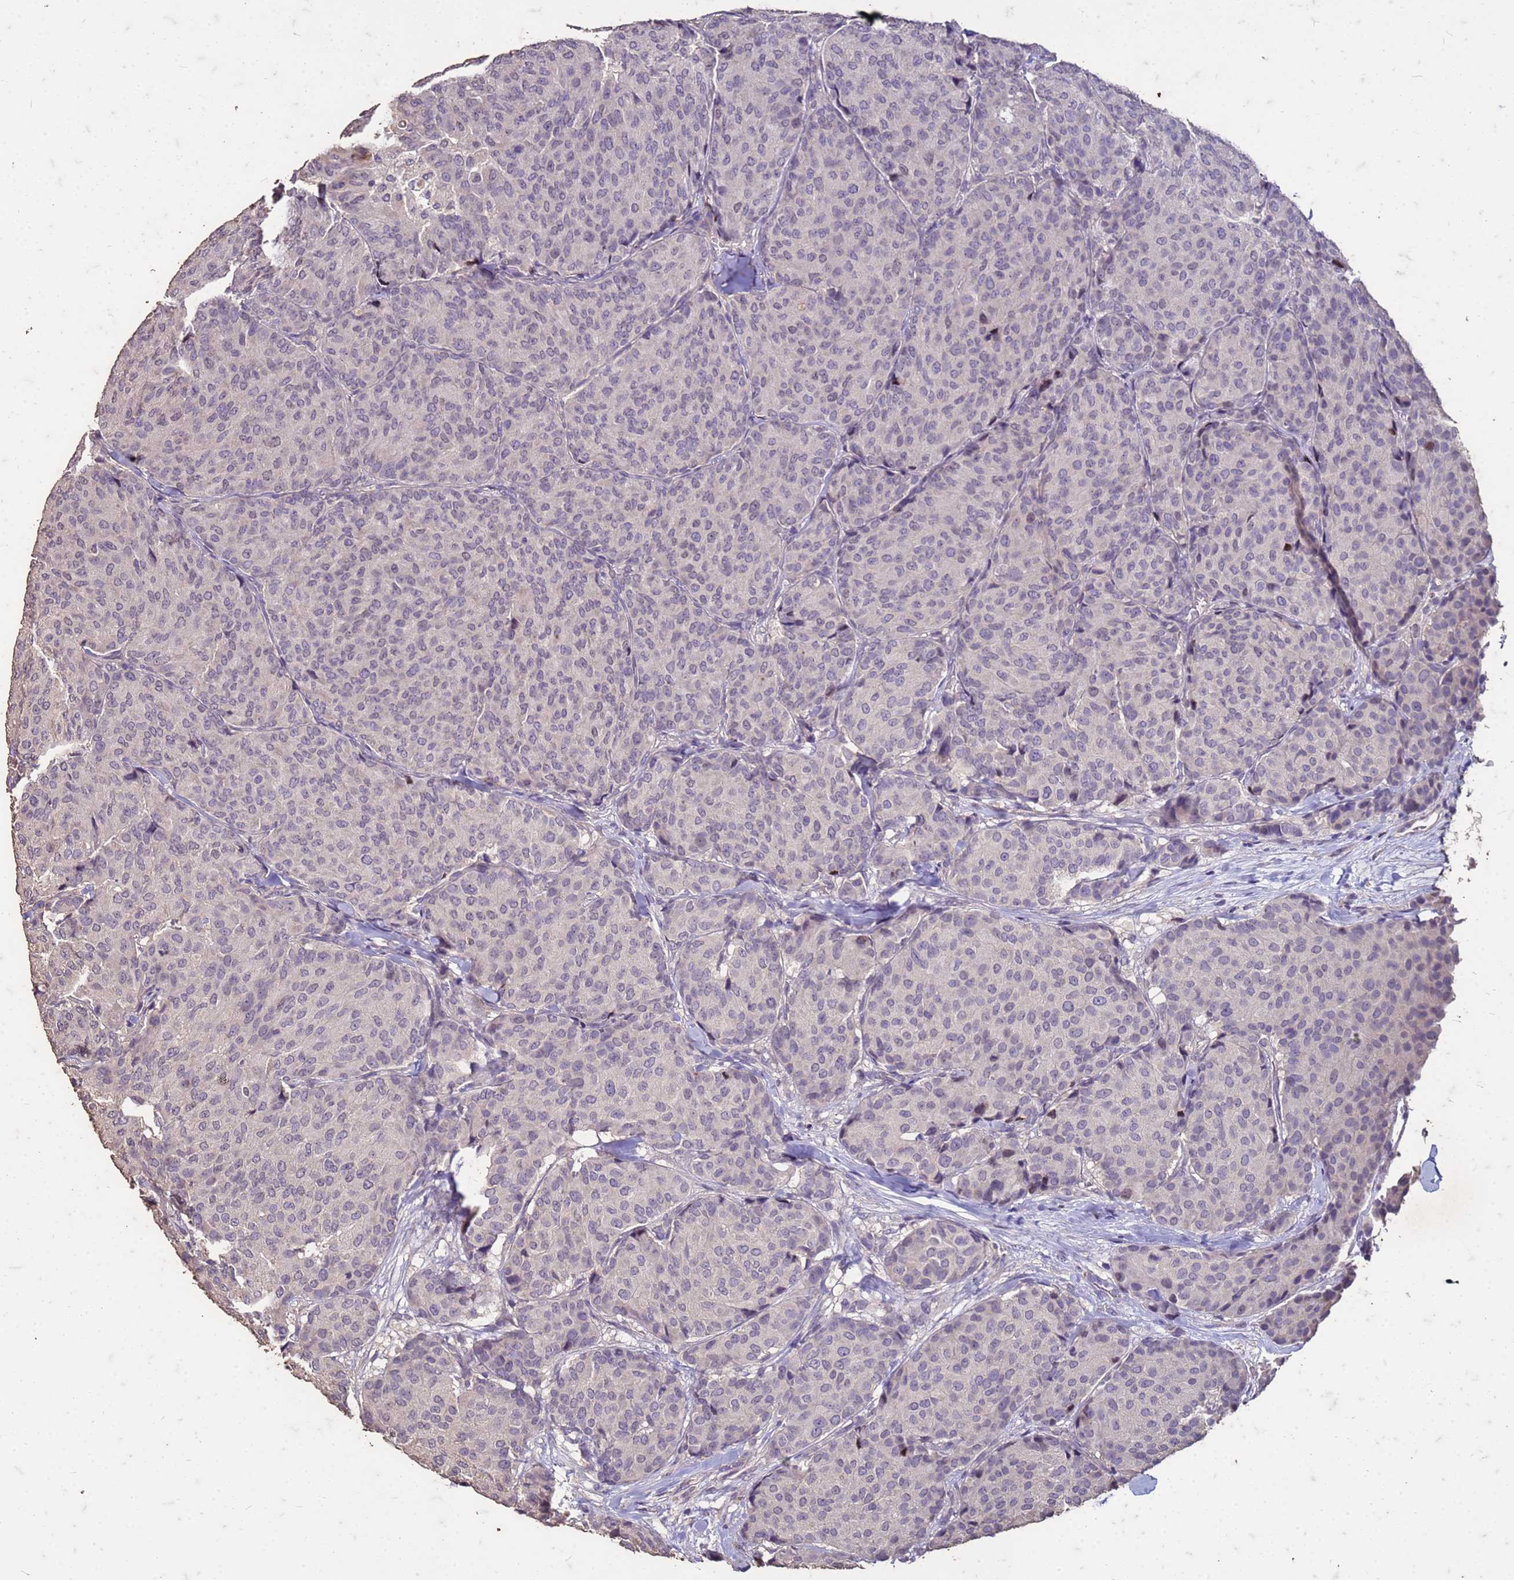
{"staining": {"intensity": "negative", "quantity": "none", "location": "none"}, "tissue": "breast cancer", "cell_type": "Tumor cells", "image_type": "cancer", "snomed": [{"axis": "morphology", "description": "Duct carcinoma"}, {"axis": "topography", "description": "Breast"}], "caption": "This micrograph is of breast infiltrating ductal carcinoma stained with immunohistochemistry to label a protein in brown with the nuclei are counter-stained blue. There is no staining in tumor cells.", "gene": "FAM184B", "patient": {"sex": "female", "age": 75}}